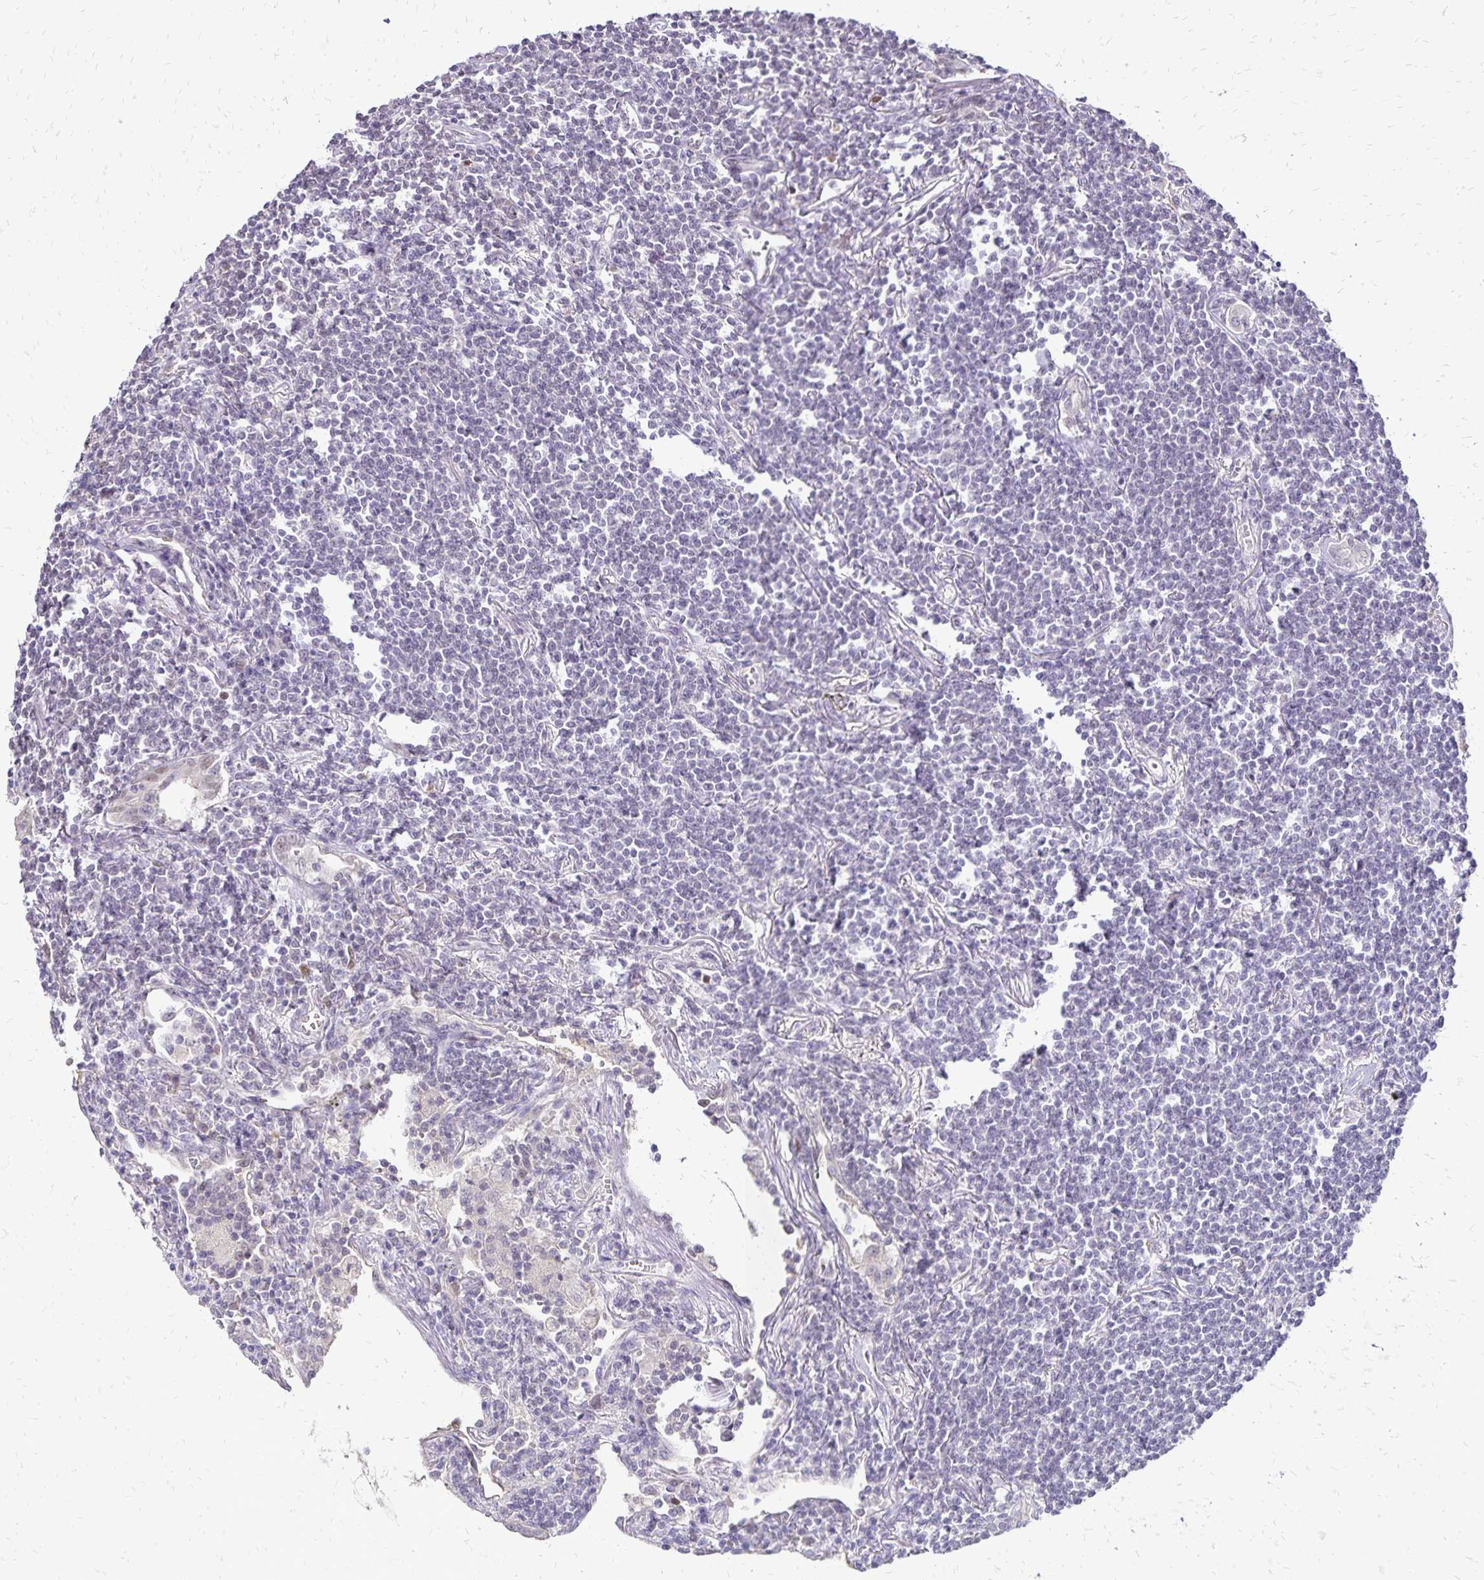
{"staining": {"intensity": "negative", "quantity": "none", "location": "none"}, "tissue": "lymphoma", "cell_type": "Tumor cells", "image_type": "cancer", "snomed": [{"axis": "morphology", "description": "Malignant lymphoma, non-Hodgkin's type, Low grade"}, {"axis": "topography", "description": "Lung"}], "caption": "Human low-grade malignant lymphoma, non-Hodgkin's type stained for a protein using immunohistochemistry demonstrates no positivity in tumor cells.", "gene": "POLB", "patient": {"sex": "female", "age": 71}}